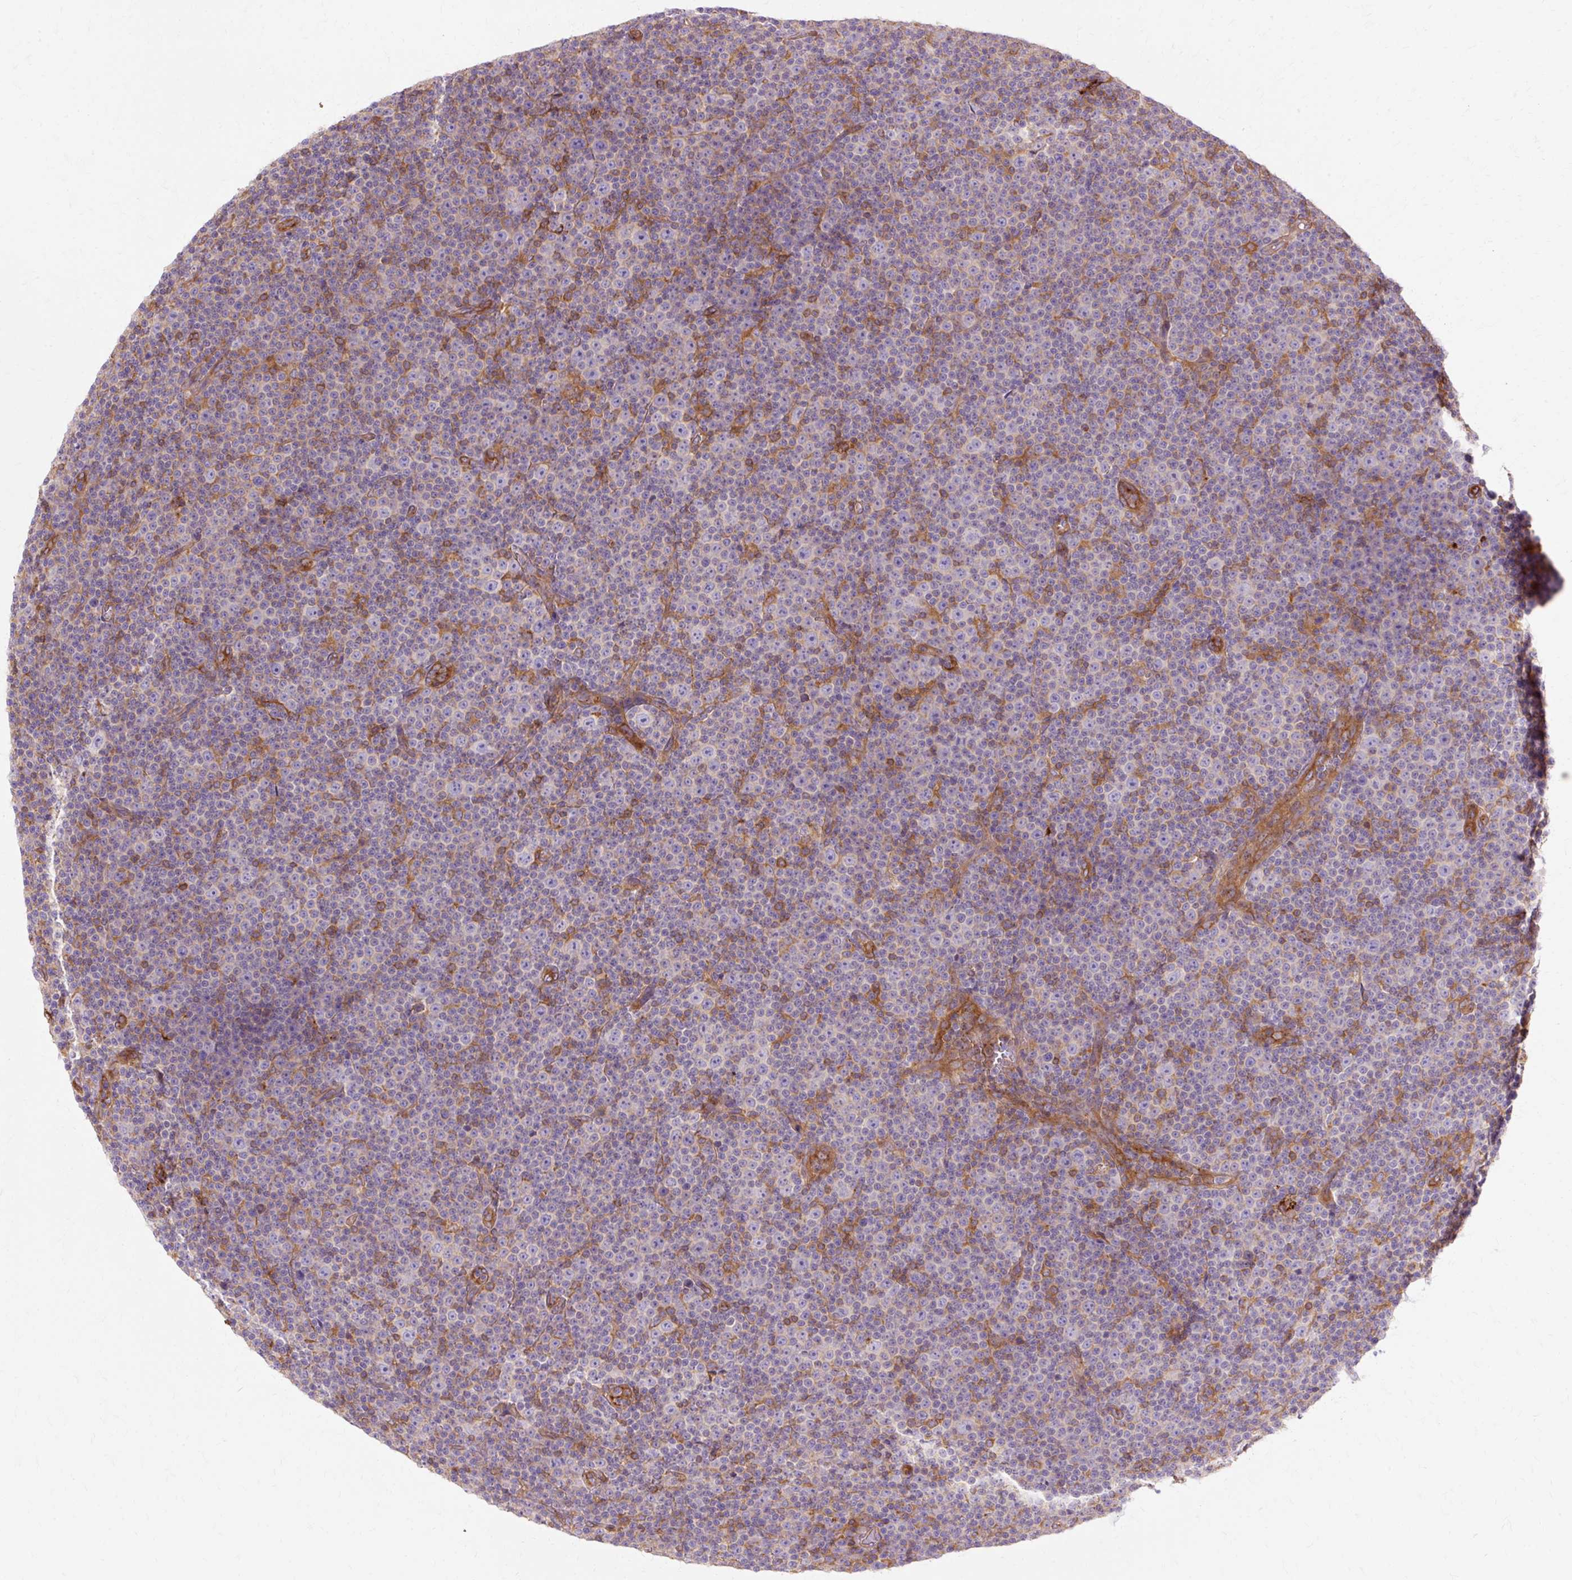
{"staining": {"intensity": "negative", "quantity": "none", "location": "none"}, "tissue": "lymphoma", "cell_type": "Tumor cells", "image_type": "cancer", "snomed": [{"axis": "morphology", "description": "Malignant lymphoma, non-Hodgkin's type, Low grade"}, {"axis": "topography", "description": "Lymph node"}], "caption": "Low-grade malignant lymphoma, non-Hodgkin's type was stained to show a protein in brown. There is no significant staining in tumor cells.", "gene": "TBC1D2B", "patient": {"sex": "female", "age": 67}}